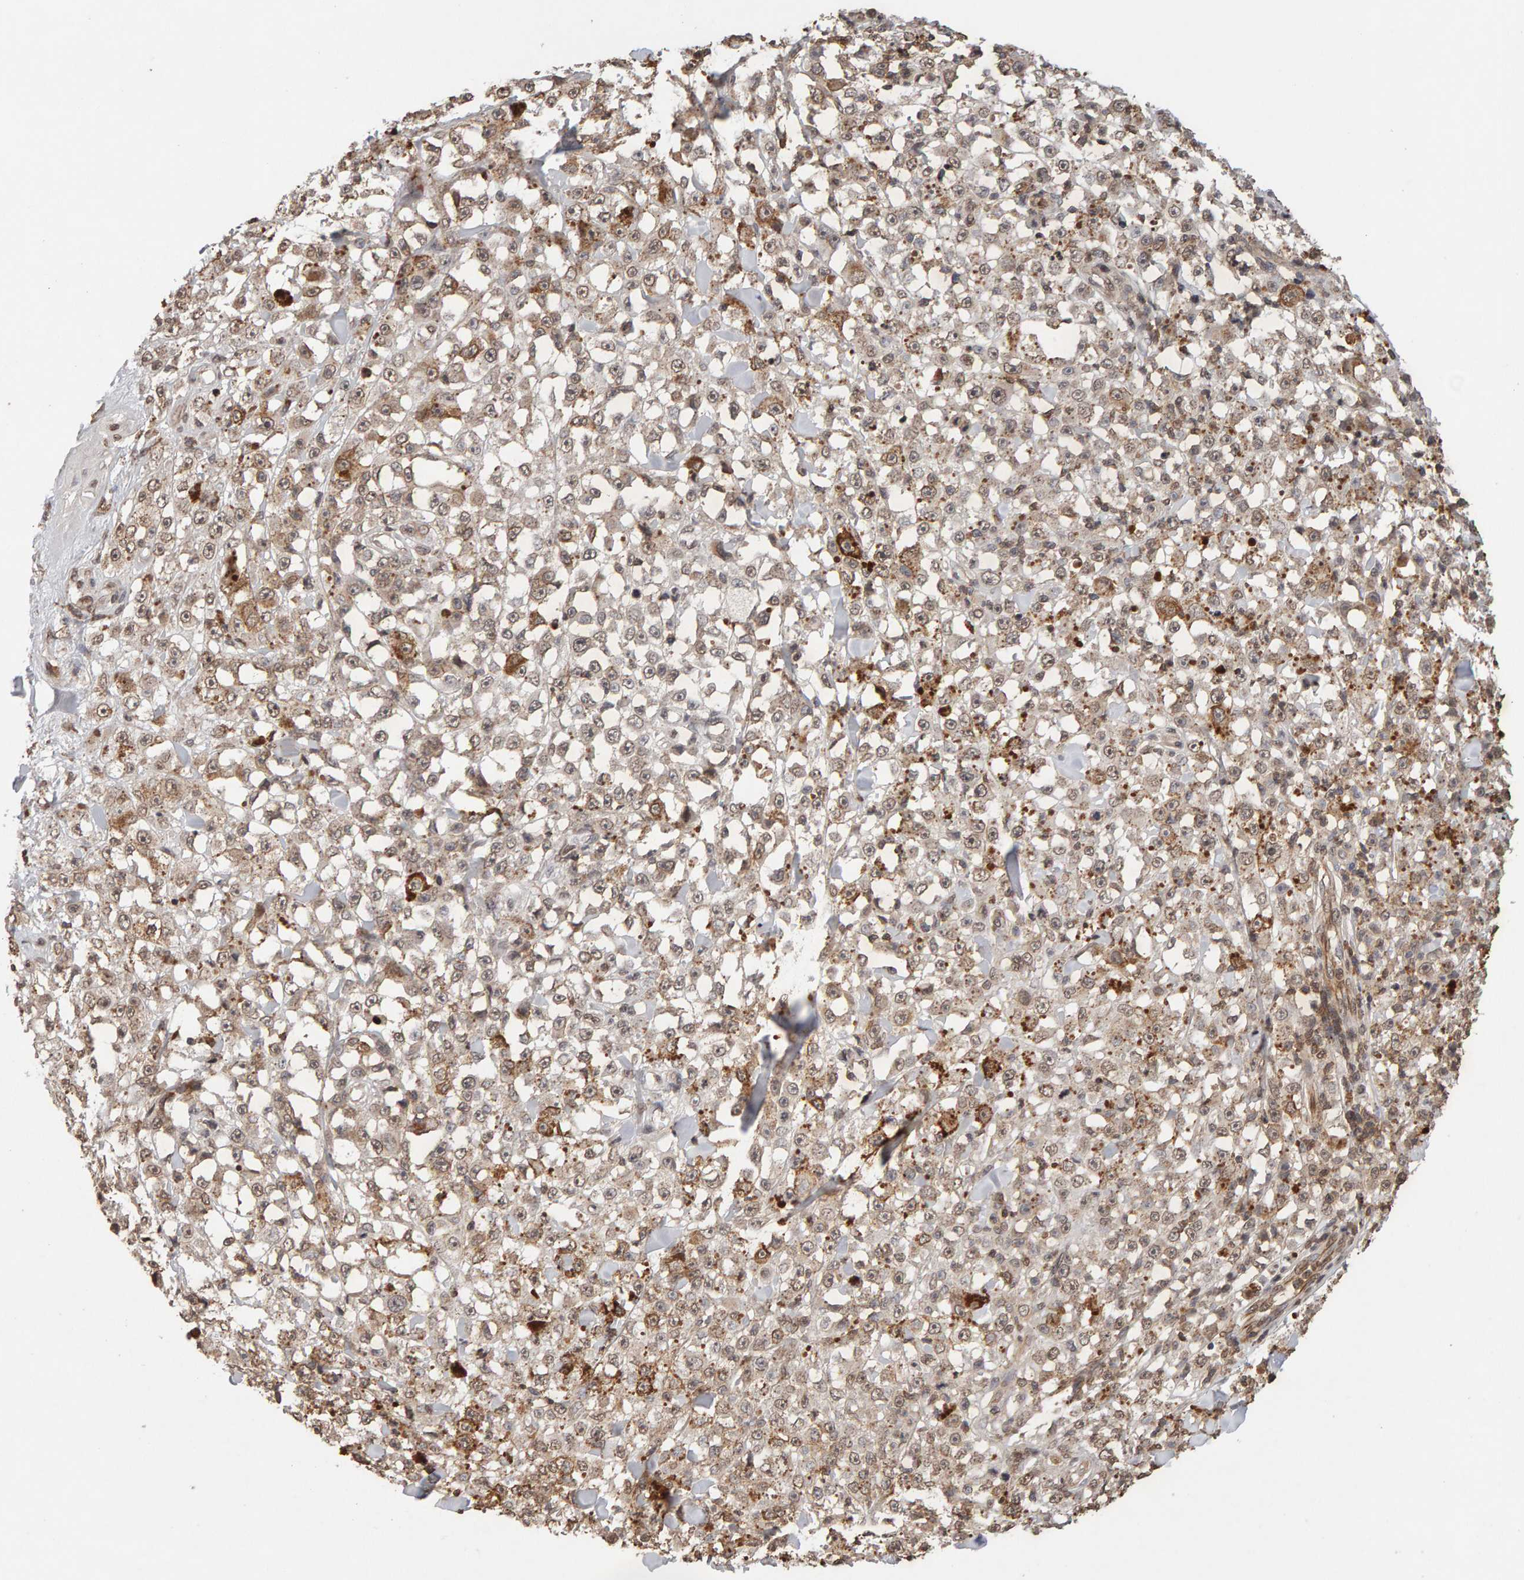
{"staining": {"intensity": "weak", "quantity": ">75%", "location": "nuclear"}, "tissue": "melanoma", "cell_type": "Tumor cells", "image_type": "cancer", "snomed": [{"axis": "morphology", "description": "Malignant melanoma, NOS"}, {"axis": "topography", "description": "Skin"}], "caption": "Tumor cells exhibit weak nuclear positivity in about >75% of cells in malignant melanoma.", "gene": "DNAJB5", "patient": {"sex": "female", "age": 82}}